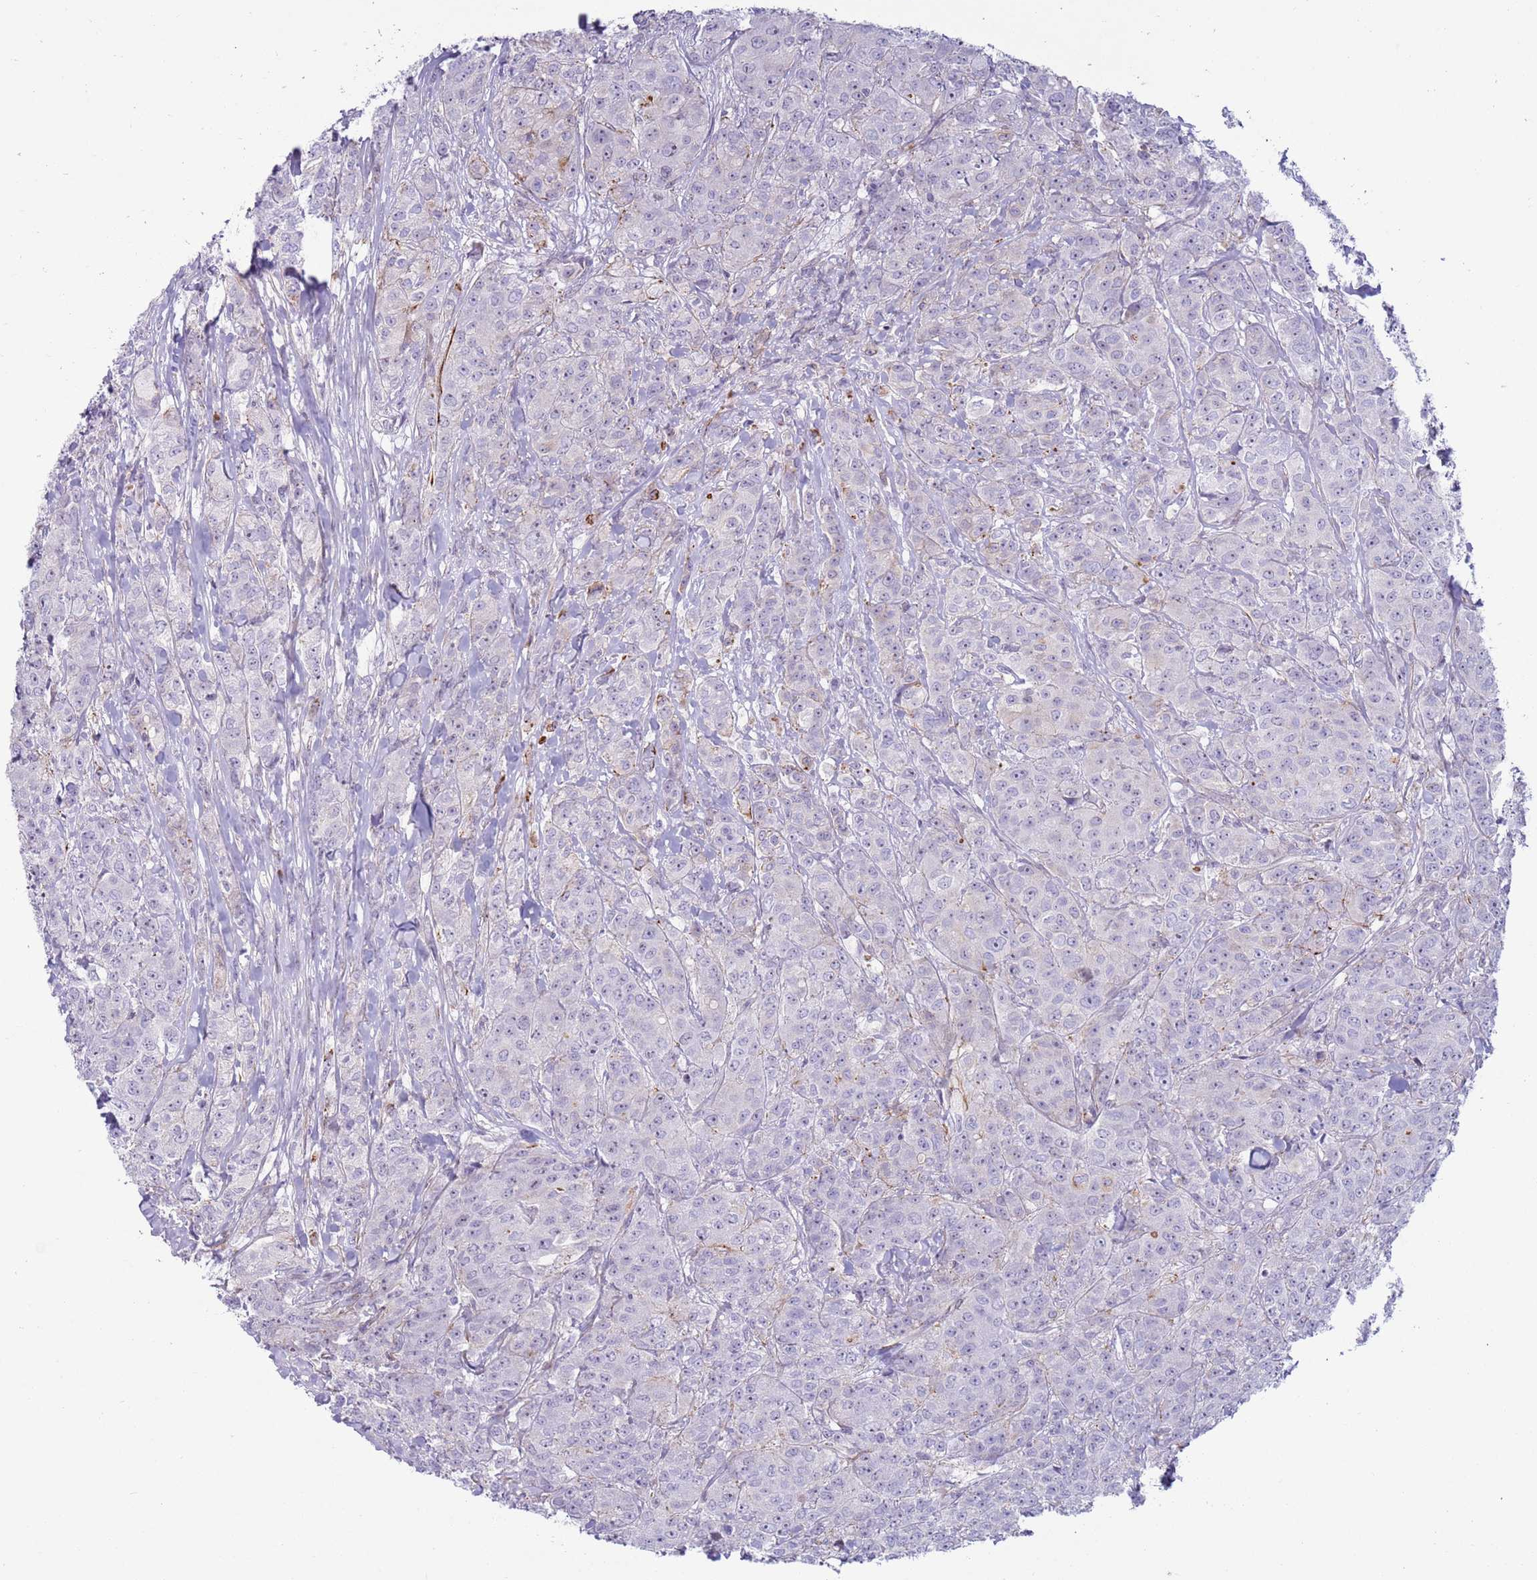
{"staining": {"intensity": "negative", "quantity": "none", "location": "none"}, "tissue": "breast cancer", "cell_type": "Tumor cells", "image_type": "cancer", "snomed": [{"axis": "morphology", "description": "Duct carcinoma"}, {"axis": "topography", "description": "Breast"}], "caption": "The immunohistochemistry (IHC) image has no significant positivity in tumor cells of intraductal carcinoma (breast) tissue.", "gene": "HEATR1", "patient": {"sex": "female", "age": 43}}